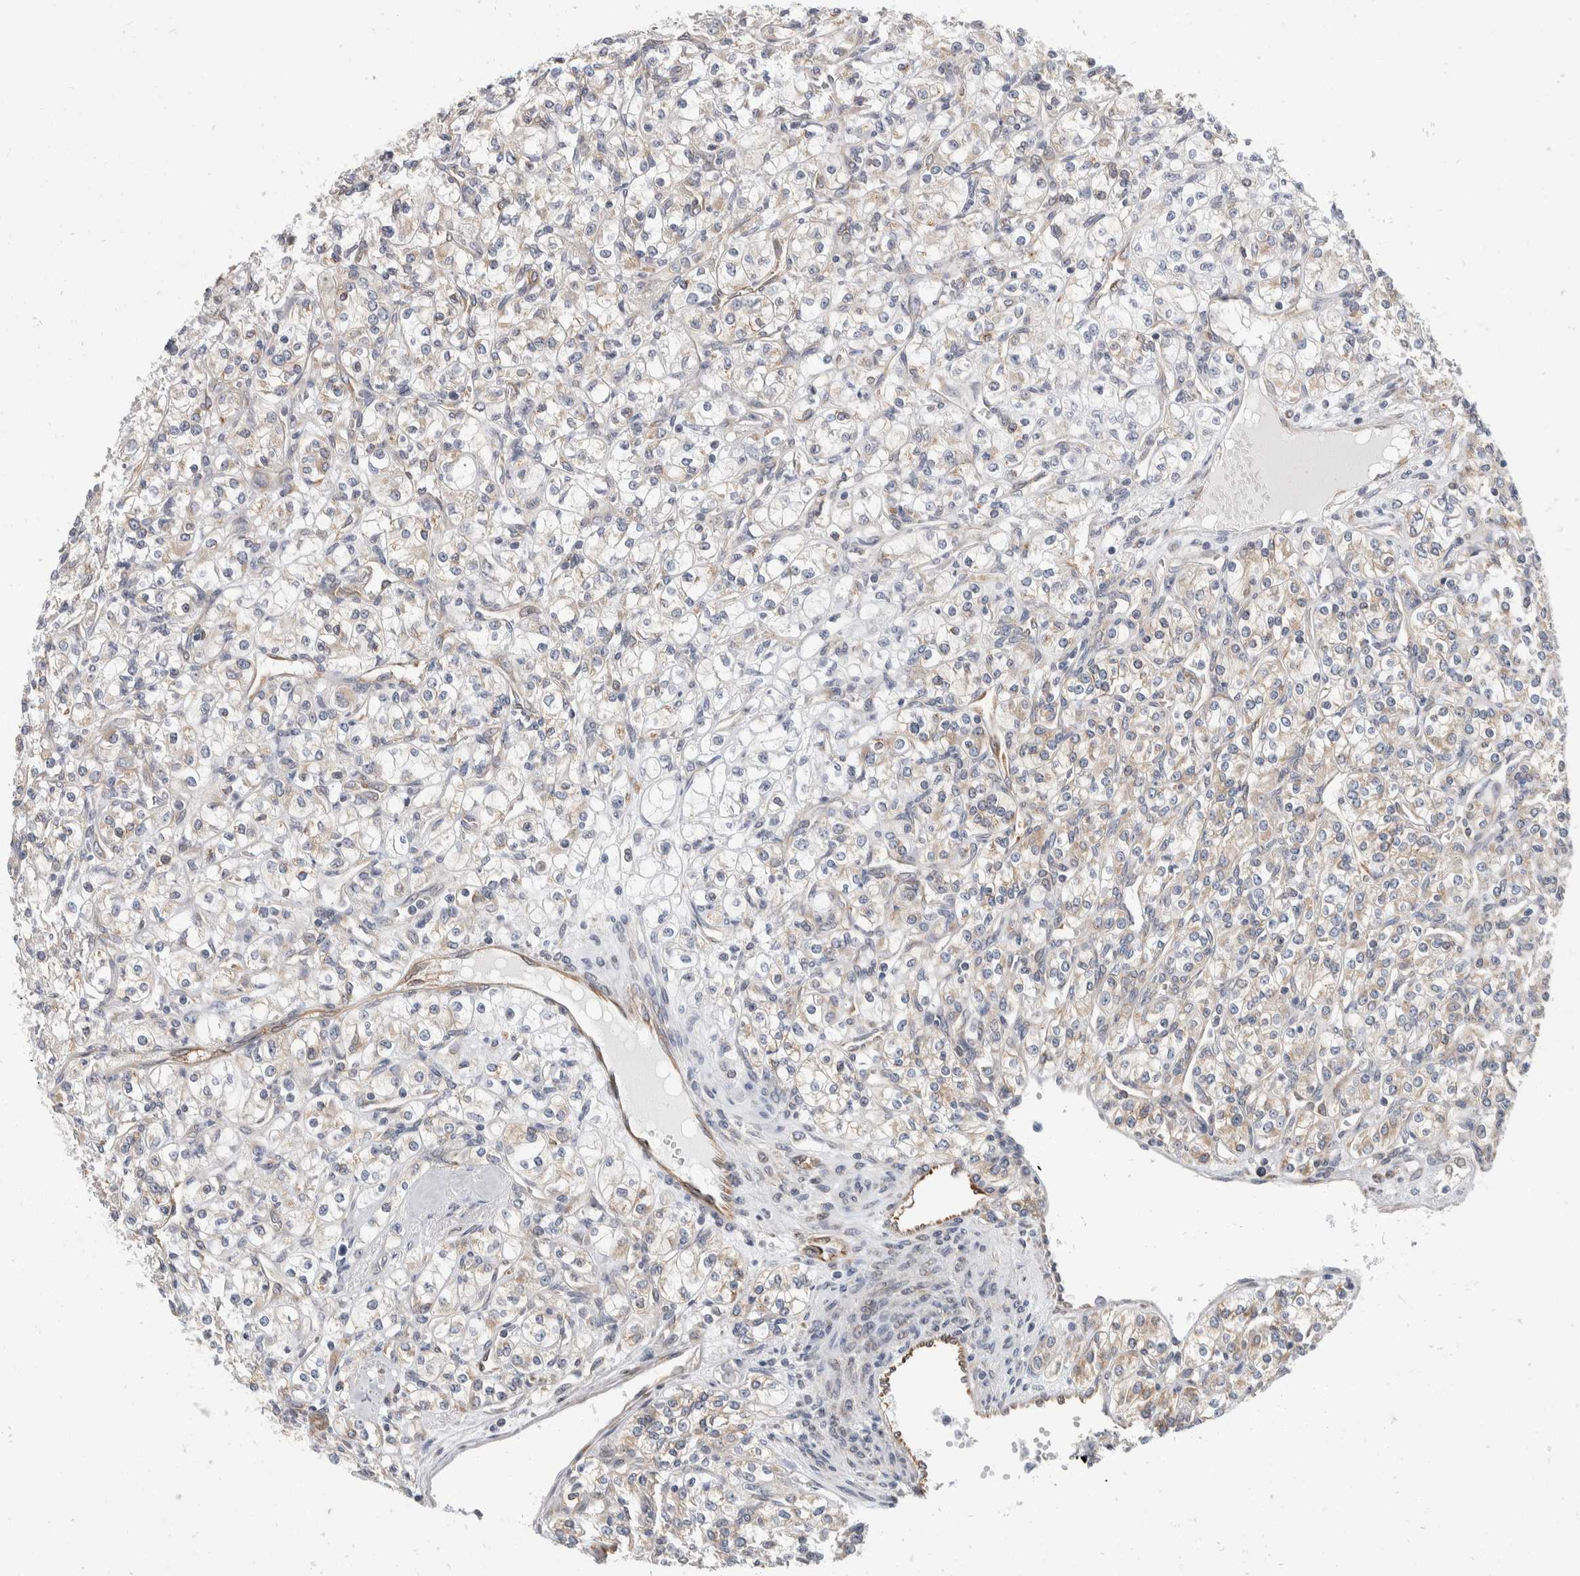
{"staining": {"intensity": "weak", "quantity": ">75%", "location": "cytoplasmic/membranous"}, "tissue": "renal cancer", "cell_type": "Tumor cells", "image_type": "cancer", "snomed": [{"axis": "morphology", "description": "Adenocarcinoma, NOS"}, {"axis": "topography", "description": "Kidney"}], "caption": "Immunohistochemical staining of adenocarcinoma (renal) displays weak cytoplasmic/membranous protein positivity in approximately >75% of tumor cells. Immunohistochemistry stains the protein of interest in brown and the nuclei are stained blue.", "gene": "TMEM245", "patient": {"sex": "male", "age": 77}}